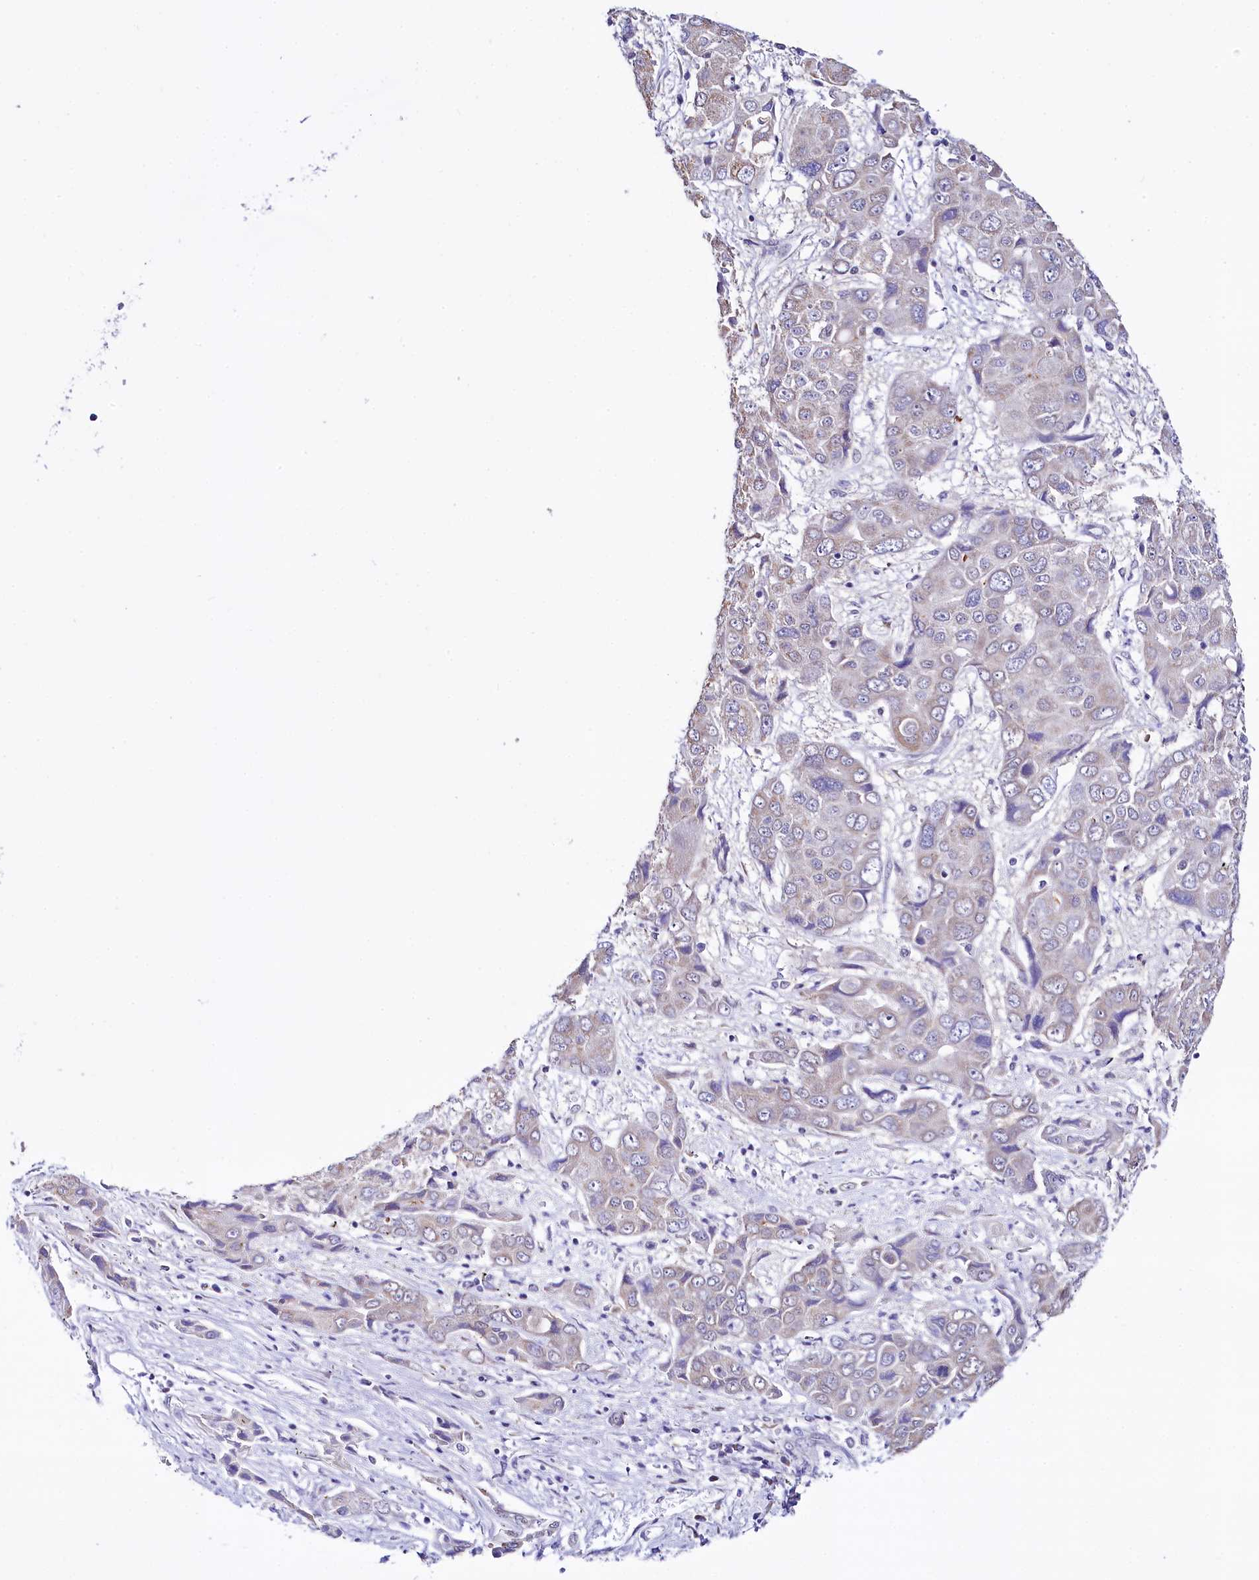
{"staining": {"intensity": "negative", "quantity": "none", "location": "none"}, "tissue": "liver cancer", "cell_type": "Tumor cells", "image_type": "cancer", "snomed": [{"axis": "morphology", "description": "Cholangiocarcinoma"}, {"axis": "topography", "description": "Liver"}], "caption": "This is a histopathology image of IHC staining of liver cancer, which shows no staining in tumor cells.", "gene": "SPATS2", "patient": {"sex": "male", "age": 67}}